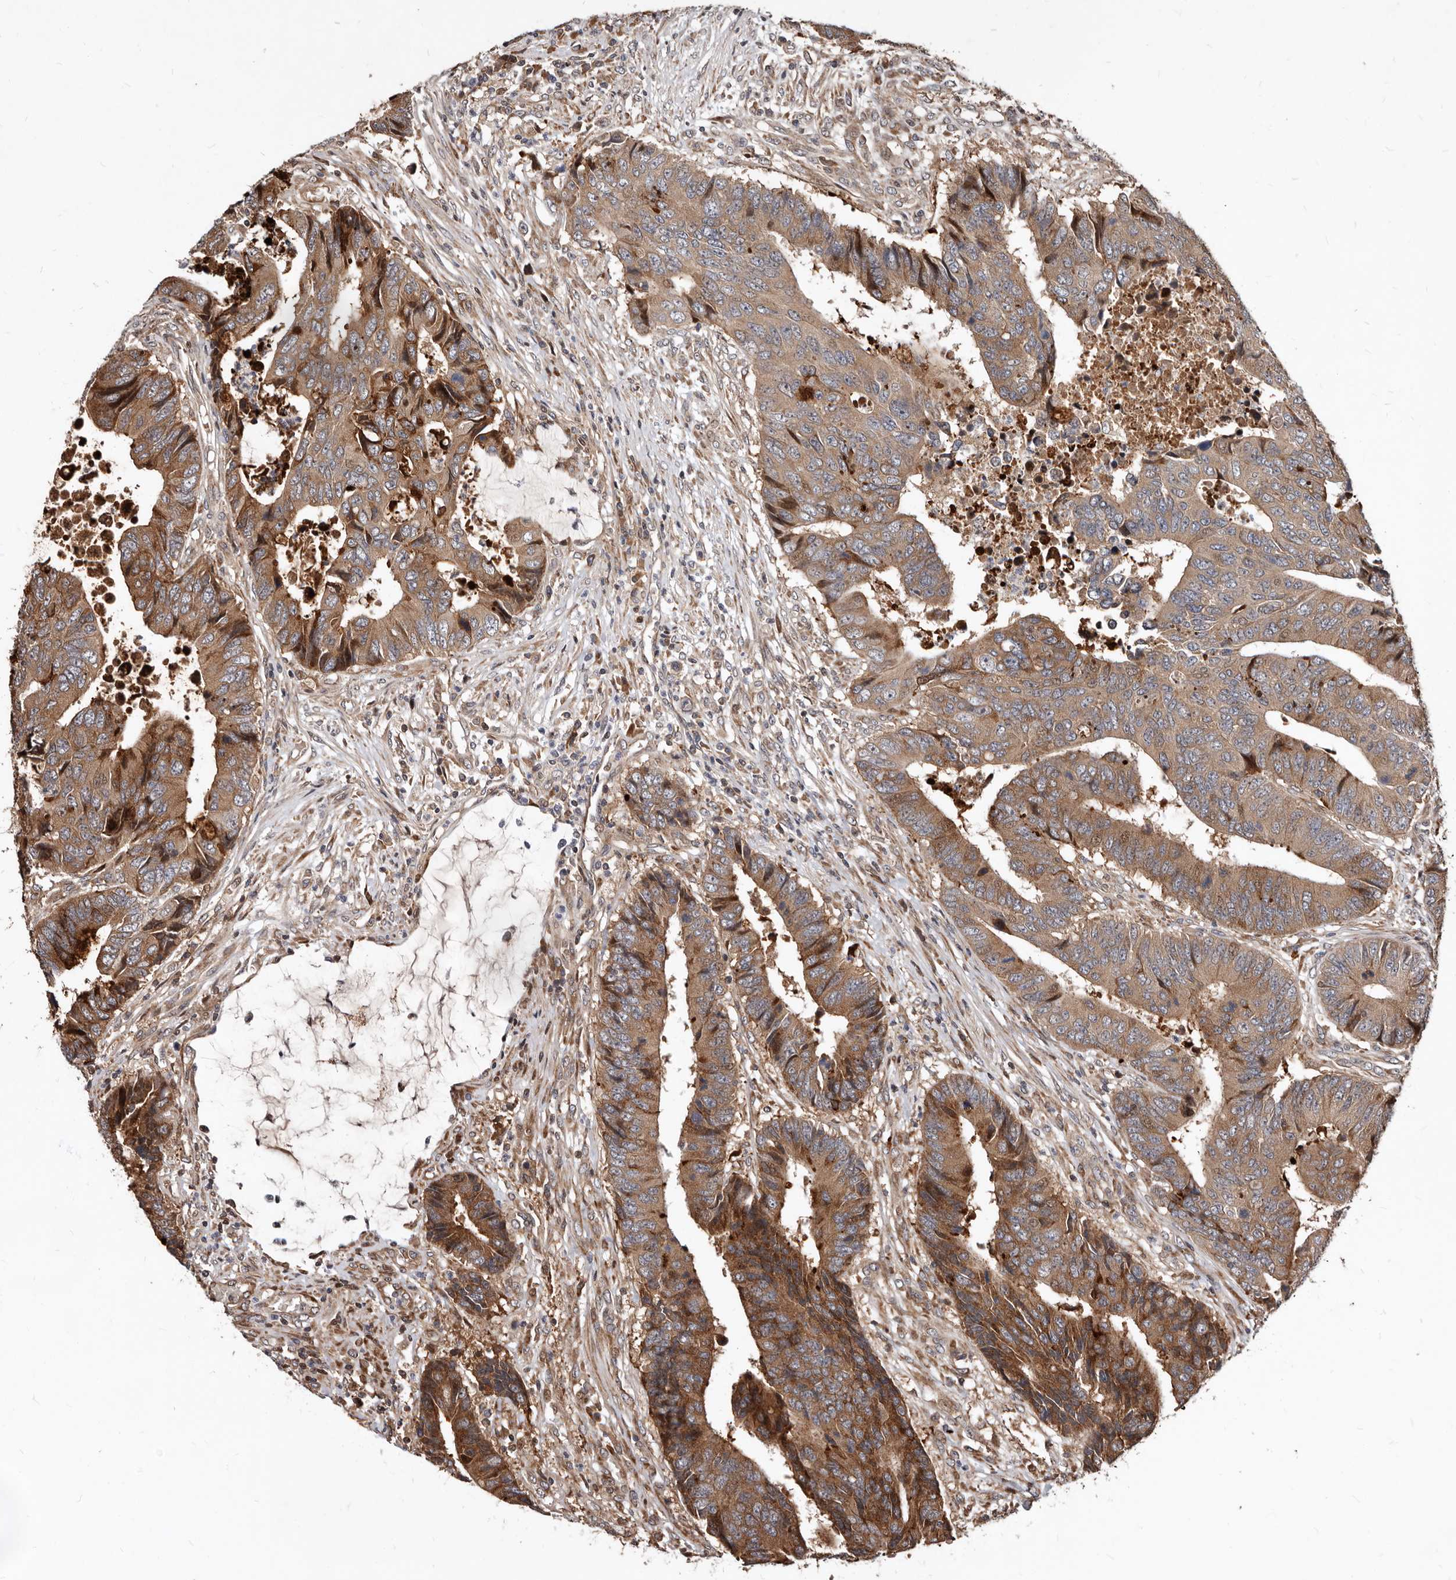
{"staining": {"intensity": "moderate", "quantity": ">75%", "location": "cytoplasmic/membranous"}, "tissue": "colorectal cancer", "cell_type": "Tumor cells", "image_type": "cancer", "snomed": [{"axis": "morphology", "description": "Adenocarcinoma, NOS"}, {"axis": "topography", "description": "Rectum"}], "caption": "A brown stain highlights moderate cytoplasmic/membranous positivity of a protein in adenocarcinoma (colorectal) tumor cells.", "gene": "WEE2", "patient": {"sex": "male", "age": 84}}